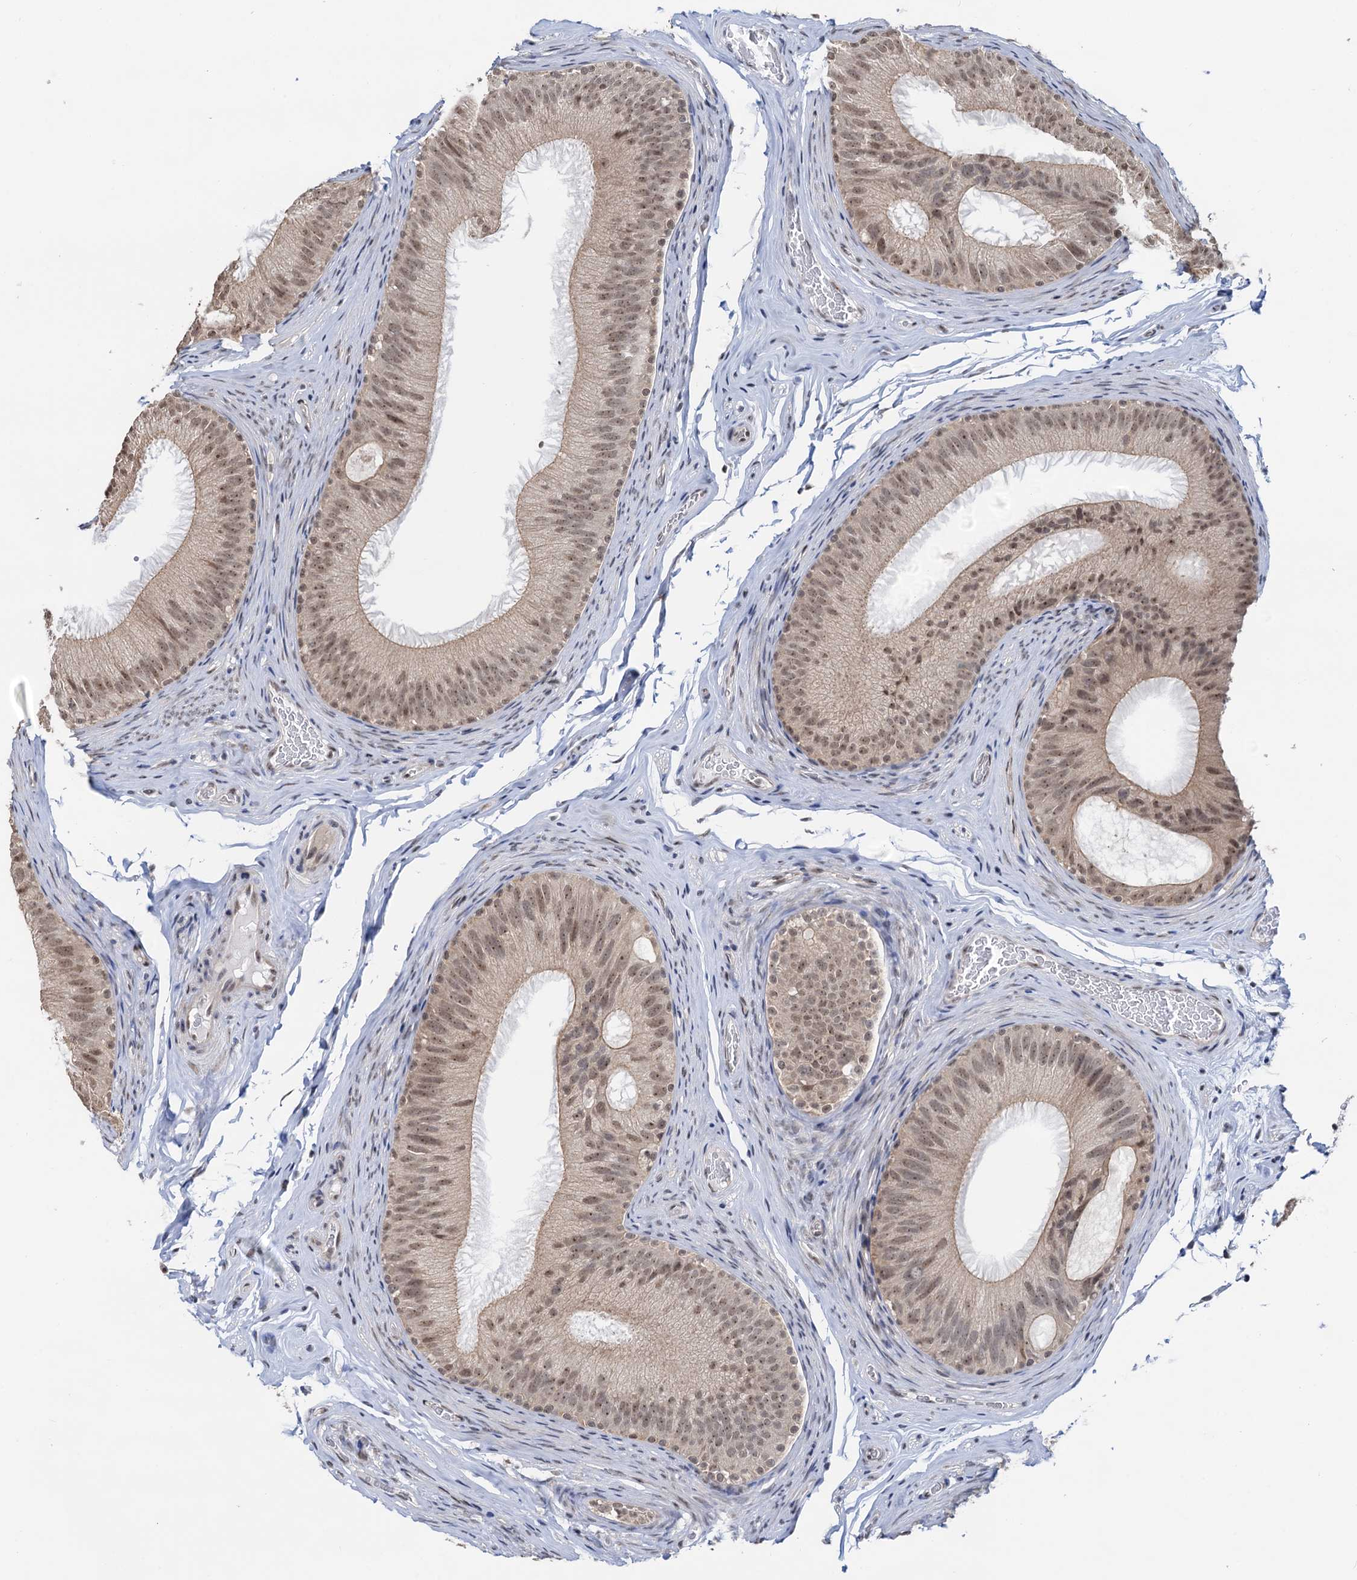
{"staining": {"intensity": "moderate", "quantity": ">75%", "location": "nuclear"}, "tissue": "epididymis", "cell_type": "Glandular cells", "image_type": "normal", "snomed": [{"axis": "morphology", "description": "Normal tissue, NOS"}, {"axis": "topography", "description": "Epididymis"}], "caption": "The histopathology image reveals immunohistochemical staining of benign epididymis. There is moderate nuclear staining is identified in approximately >75% of glandular cells.", "gene": "NAT10", "patient": {"sex": "male", "age": 34}}